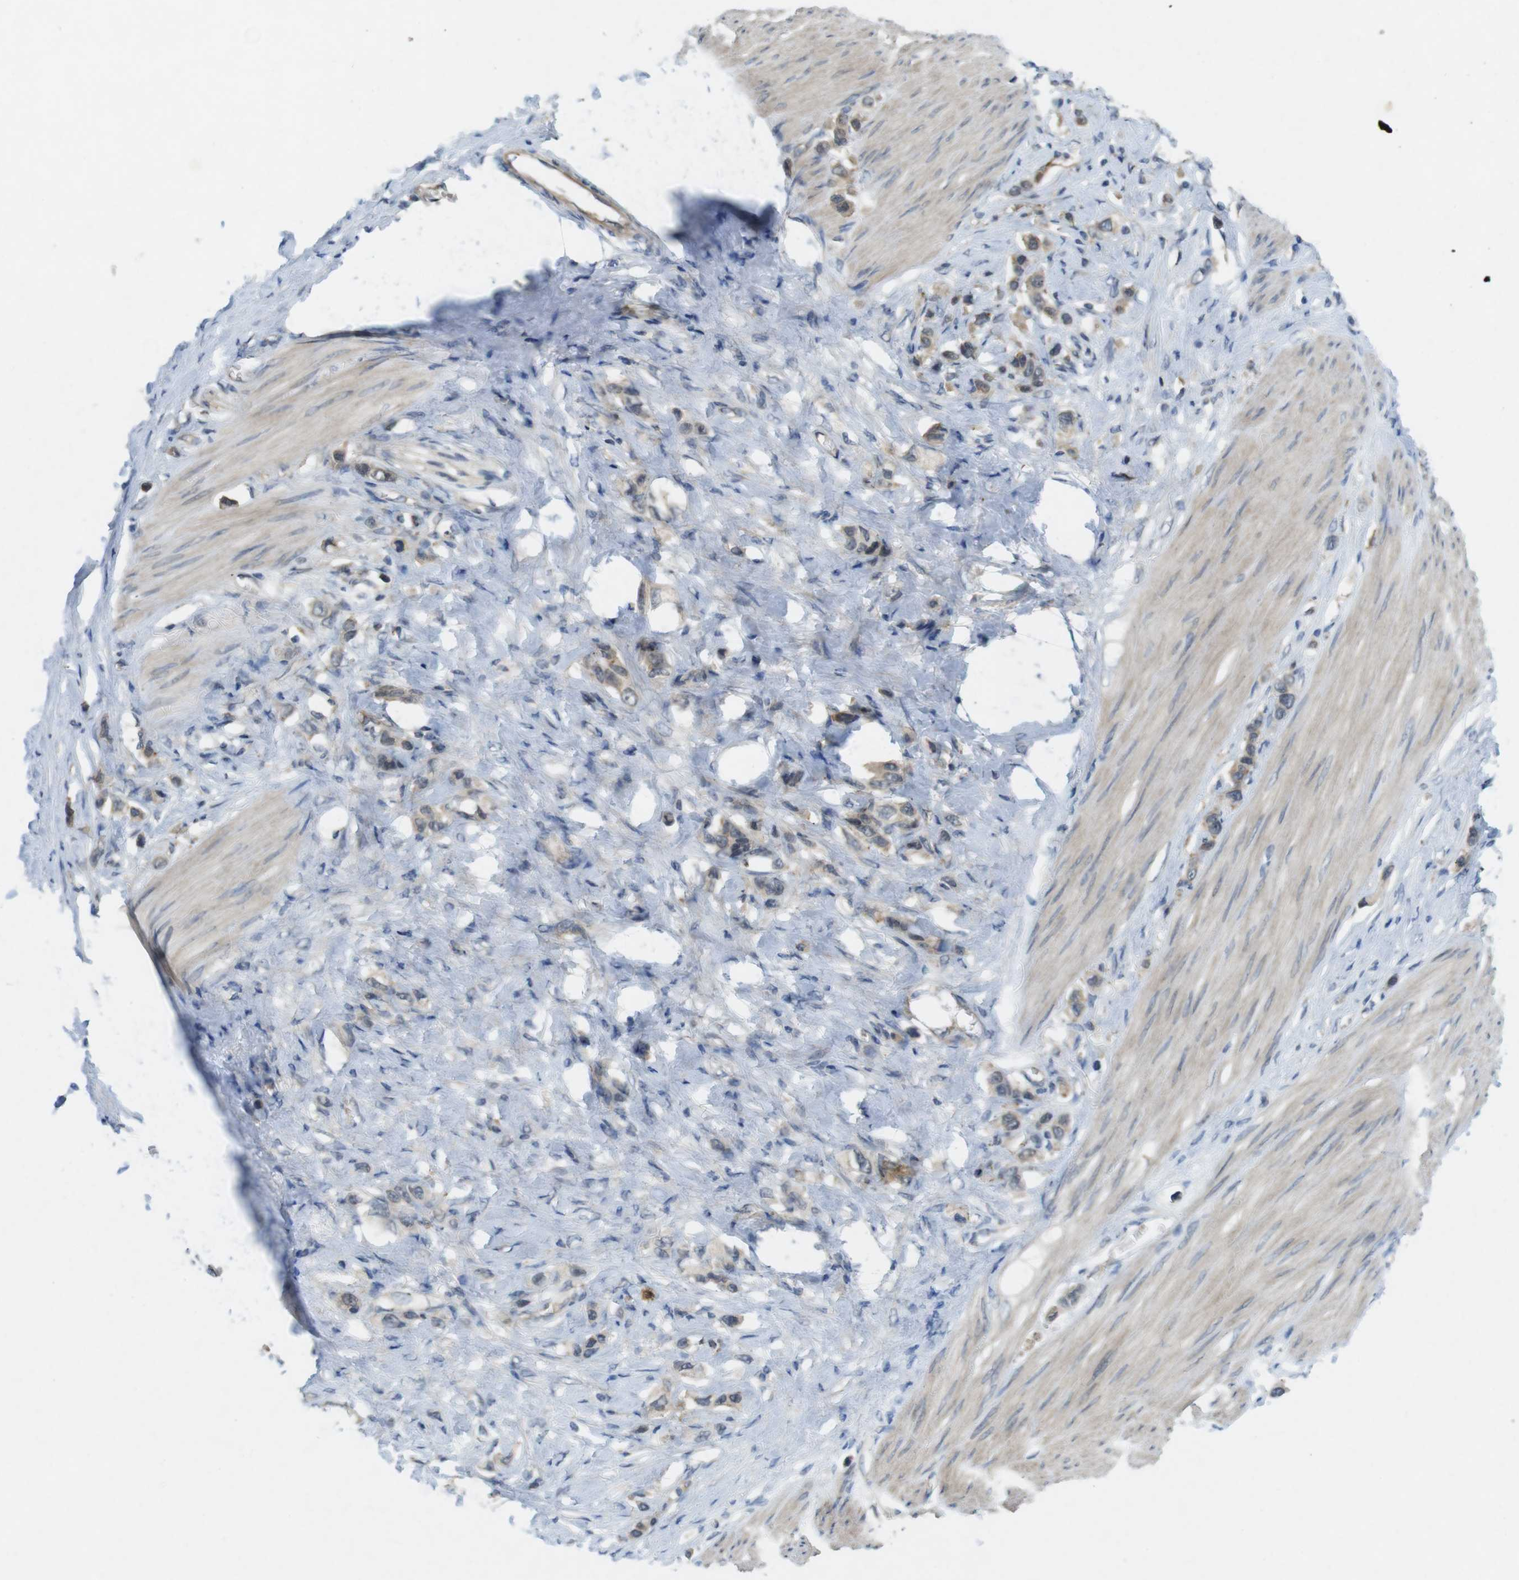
{"staining": {"intensity": "weak", "quantity": ">75%", "location": "cytoplasmic/membranous"}, "tissue": "stomach cancer", "cell_type": "Tumor cells", "image_type": "cancer", "snomed": [{"axis": "morphology", "description": "Adenocarcinoma, NOS"}, {"axis": "topography", "description": "Stomach"}], "caption": "Human stomach cancer stained with a protein marker exhibits weak staining in tumor cells.", "gene": "SUGT1", "patient": {"sex": "female", "age": 65}}